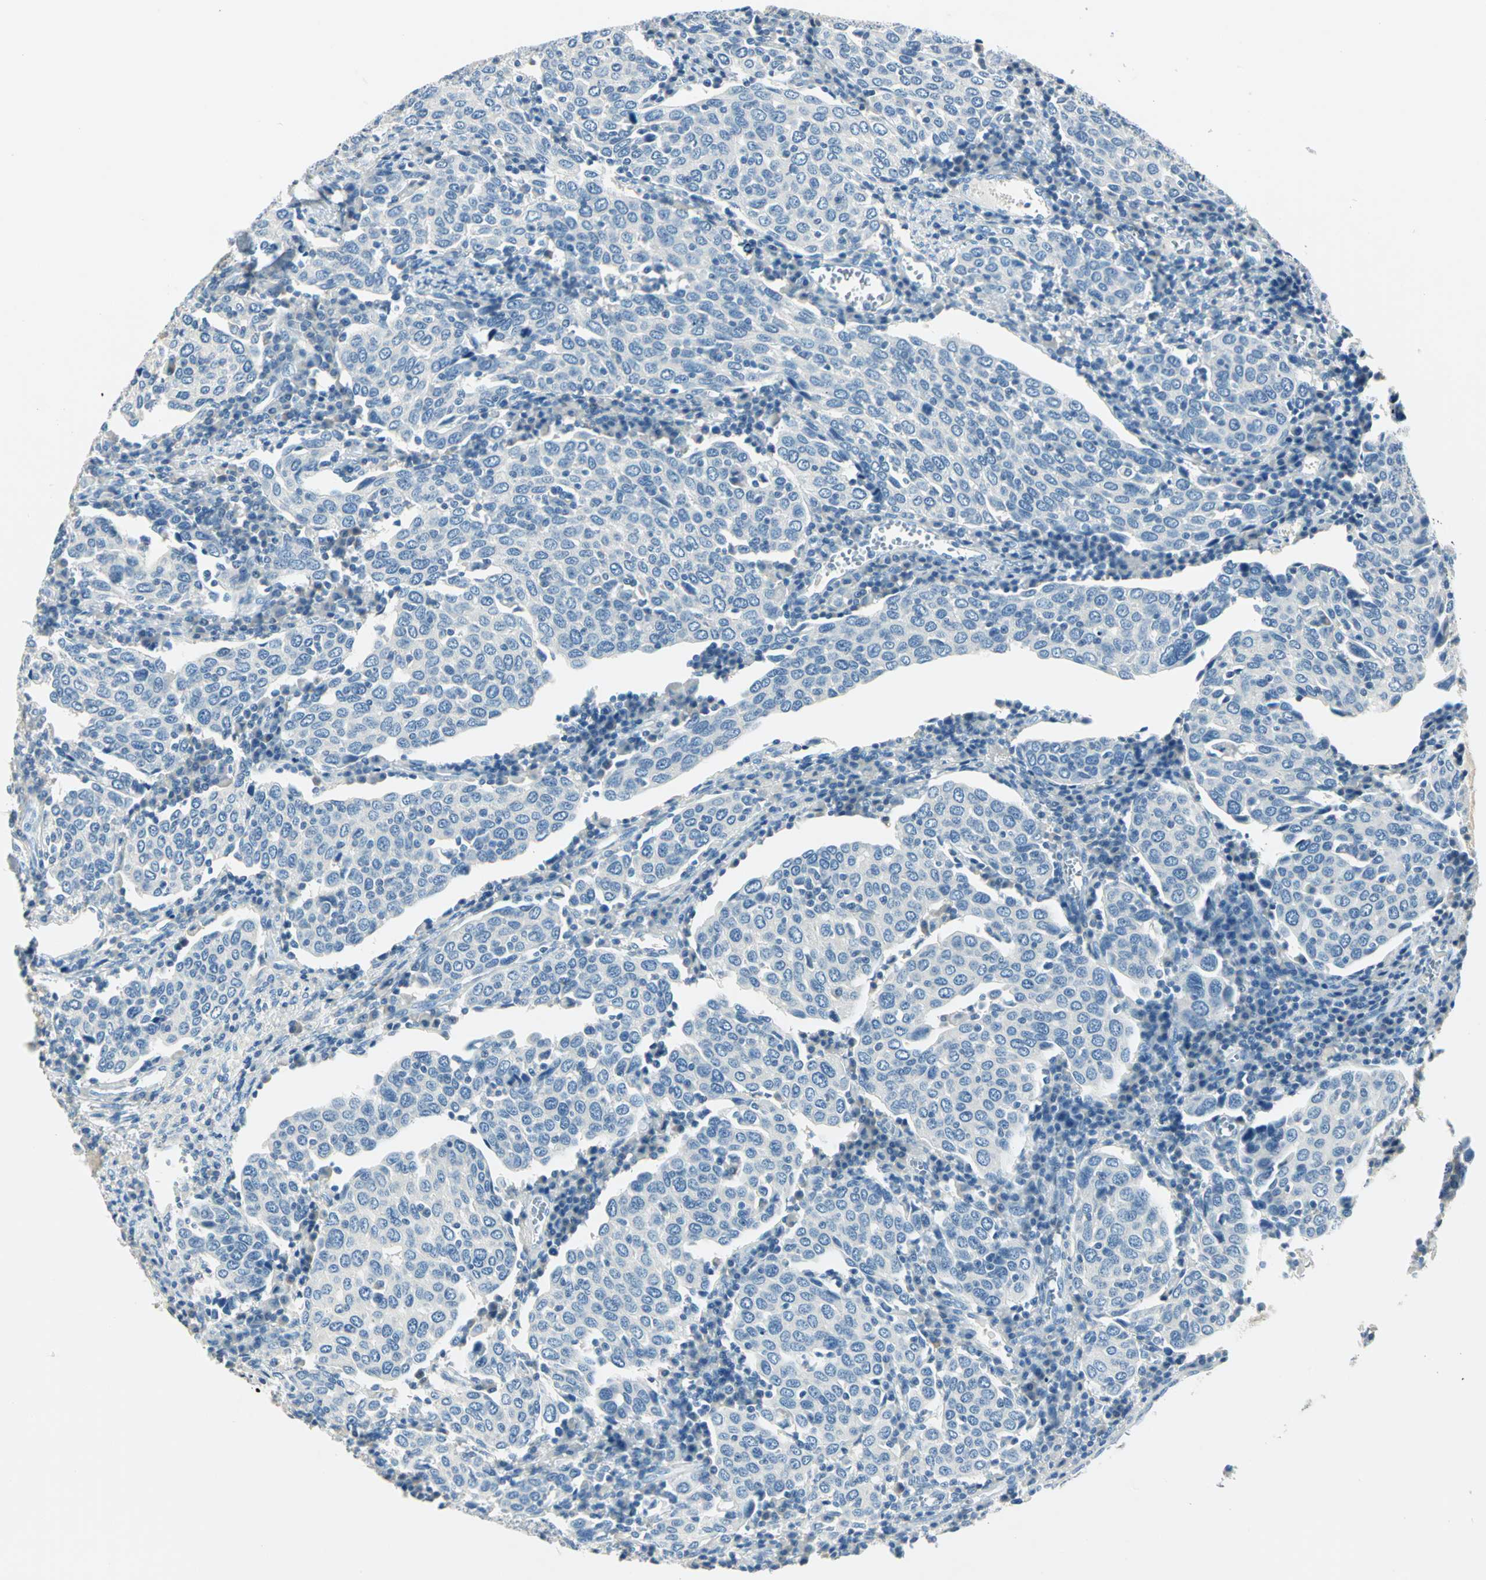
{"staining": {"intensity": "negative", "quantity": "none", "location": "none"}, "tissue": "cervical cancer", "cell_type": "Tumor cells", "image_type": "cancer", "snomed": [{"axis": "morphology", "description": "Squamous cell carcinoma, NOS"}, {"axis": "topography", "description": "Cervix"}], "caption": "This is a histopathology image of immunohistochemistry staining of squamous cell carcinoma (cervical), which shows no staining in tumor cells.", "gene": "UCHL1", "patient": {"sex": "female", "age": 40}}